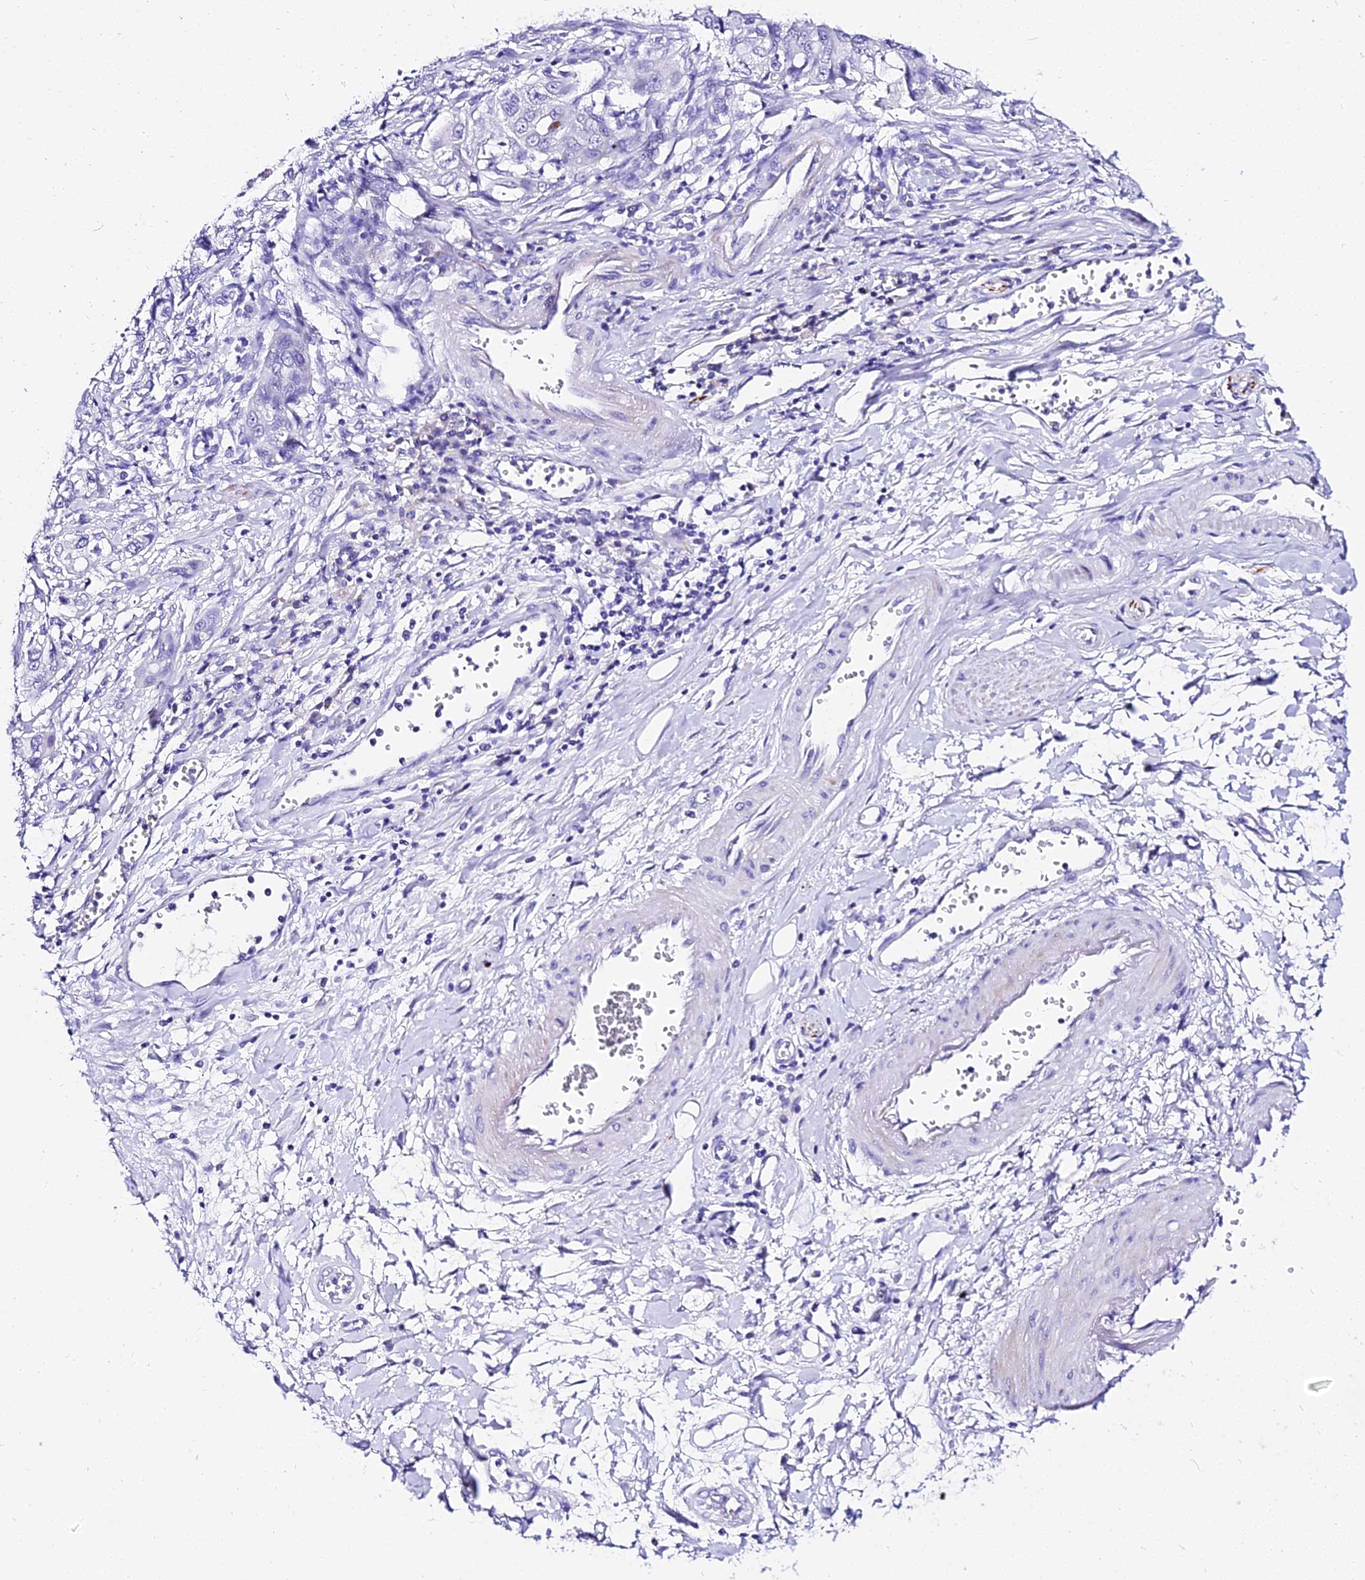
{"staining": {"intensity": "negative", "quantity": "none", "location": "none"}, "tissue": "stomach cancer", "cell_type": "Tumor cells", "image_type": "cancer", "snomed": [{"axis": "morphology", "description": "Adenocarcinoma, NOS"}, {"axis": "topography", "description": "Stomach, upper"}], "caption": "Immunohistochemistry micrograph of human stomach adenocarcinoma stained for a protein (brown), which demonstrates no staining in tumor cells.", "gene": "DEFB106A", "patient": {"sex": "female", "age": 52}}